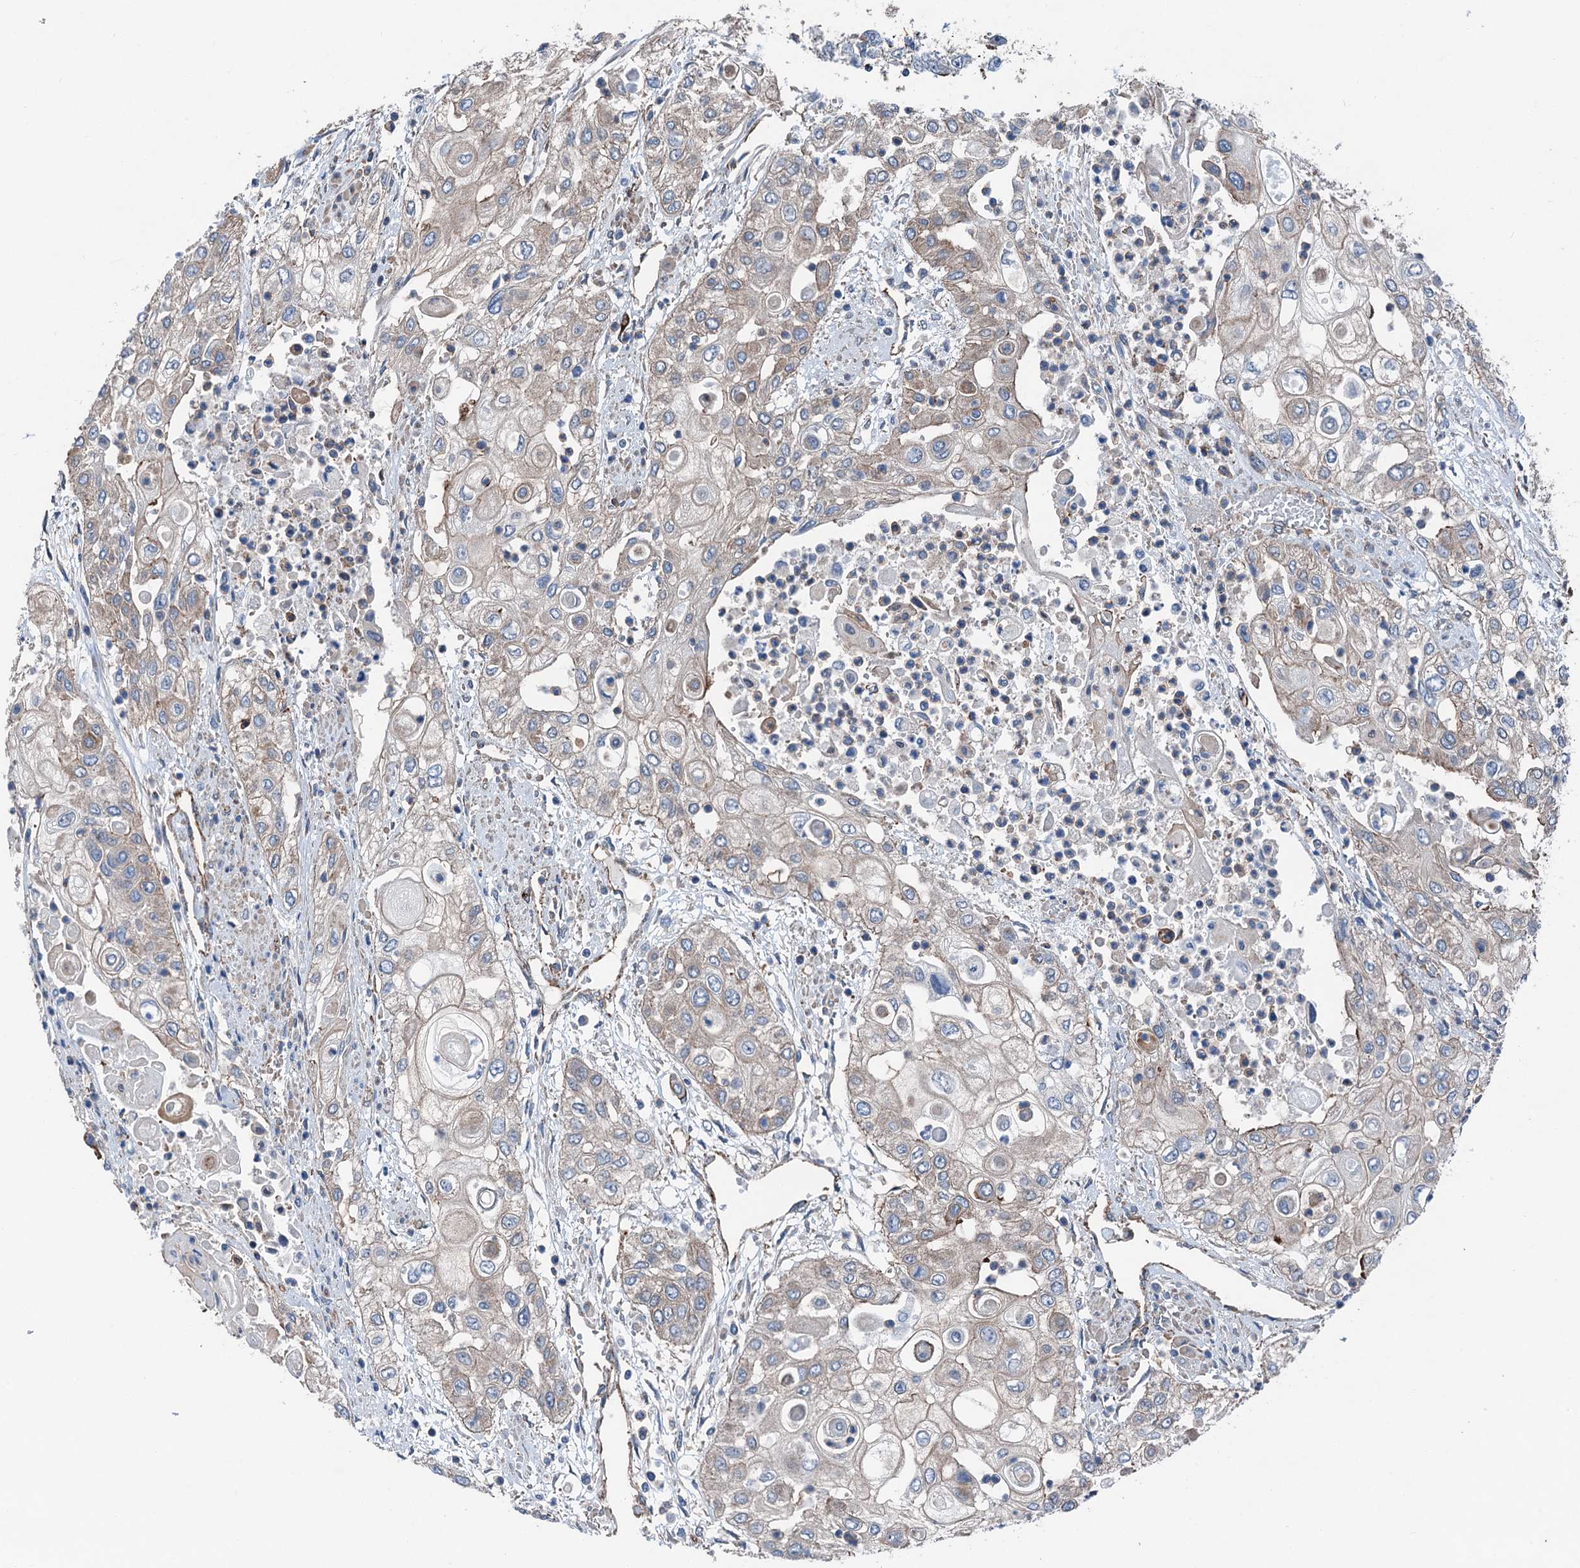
{"staining": {"intensity": "negative", "quantity": "none", "location": "none"}, "tissue": "urothelial cancer", "cell_type": "Tumor cells", "image_type": "cancer", "snomed": [{"axis": "morphology", "description": "Urothelial carcinoma, High grade"}, {"axis": "topography", "description": "Urinary bladder"}], "caption": "Immunohistochemistry (IHC) image of human urothelial cancer stained for a protein (brown), which reveals no expression in tumor cells.", "gene": "NMRAL1", "patient": {"sex": "female", "age": 79}}